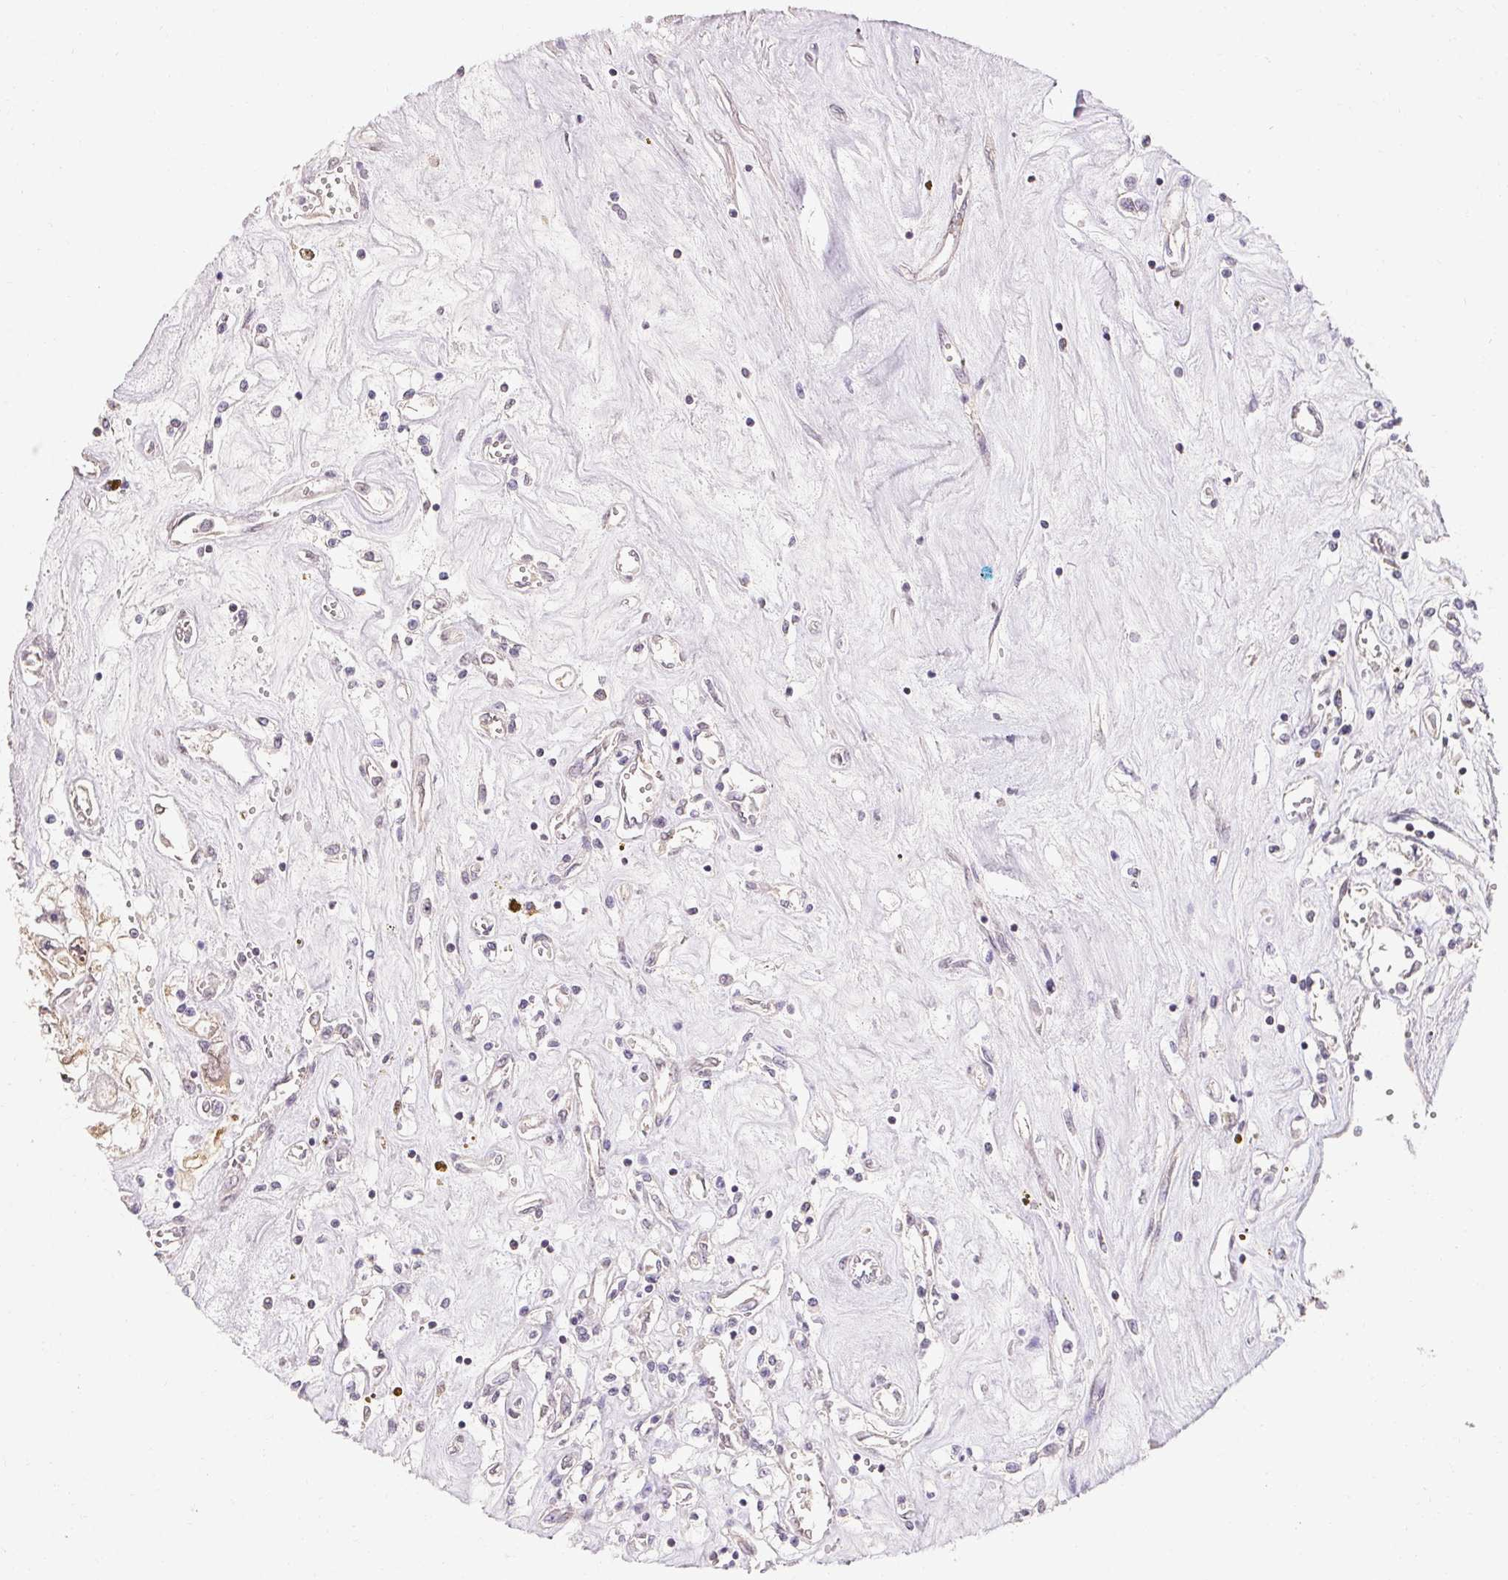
{"staining": {"intensity": "moderate", "quantity": "<25%", "location": "cytoplasmic/membranous"}, "tissue": "renal cancer", "cell_type": "Tumor cells", "image_type": "cancer", "snomed": [{"axis": "morphology", "description": "Adenocarcinoma, NOS"}, {"axis": "topography", "description": "Kidney"}], "caption": "Protein staining of renal cancer (adenocarcinoma) tissue demonstrates moderate cytoplasmic/membranous expression in approximately <25% of tumor cells.", "gene": "MAP7D2", "patient": {"sex": "female", "age": 59}}